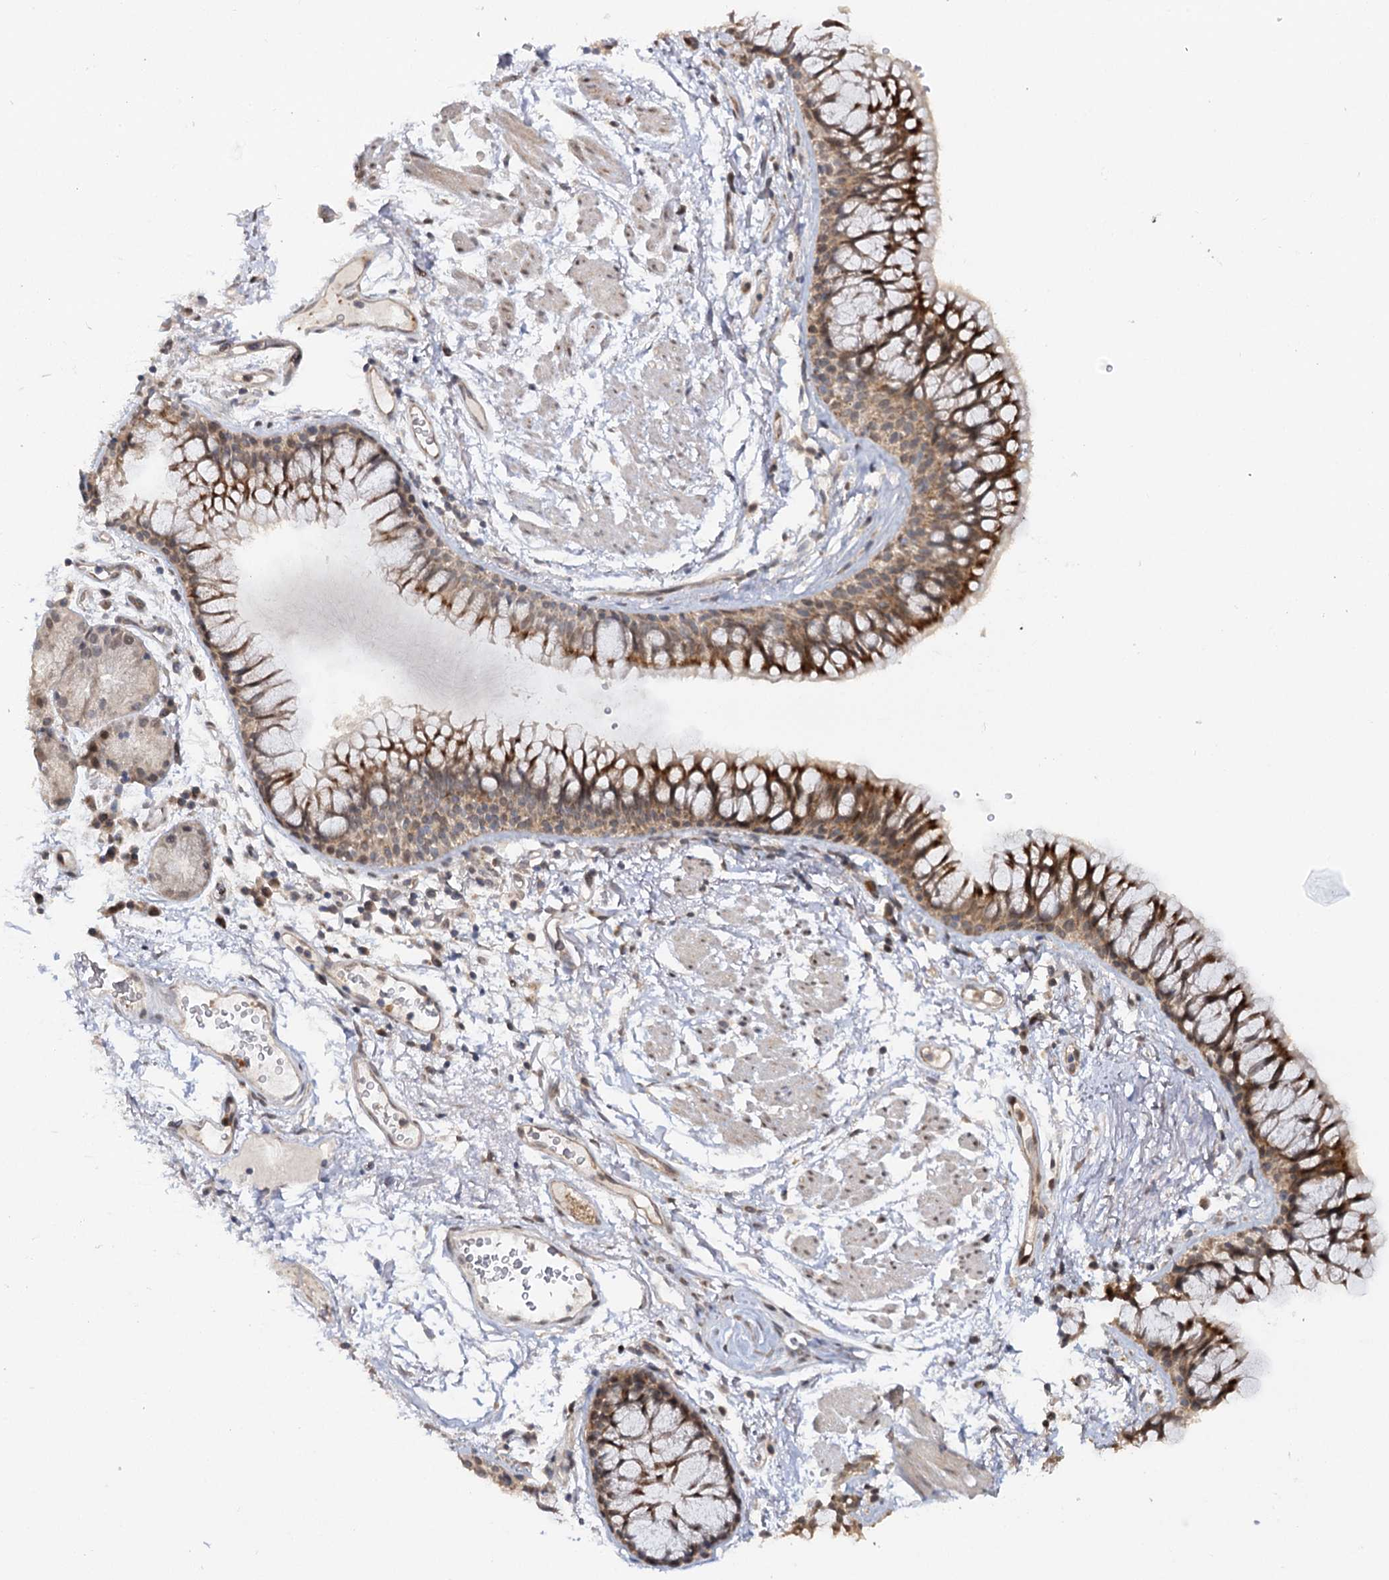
{"staining": {"intensity": "moderate", "quantity": ">75%", "location": "cytoplasmic/membranous"}, "tissue": "bronchus", "cell_type": "Respiratory epithelial cells", "image_type": "normal", "snomed": [{"axis": "morphology", "description": "Normal tissue, NOS"}, {"axis": "topography", "description": "Cartilage tissue"}, {"axis": "topography", "description": "Bronchus"}], "caption": "This micrograph demonstrates immunohistochemistry staining of benign bronchus, with medium moderate cytoplasmic/membranous positivity in approximately >75% of respiratory epithelial cells.", "gene": "ZNRF3", "patient": {"sex": "female", "age": 73}}